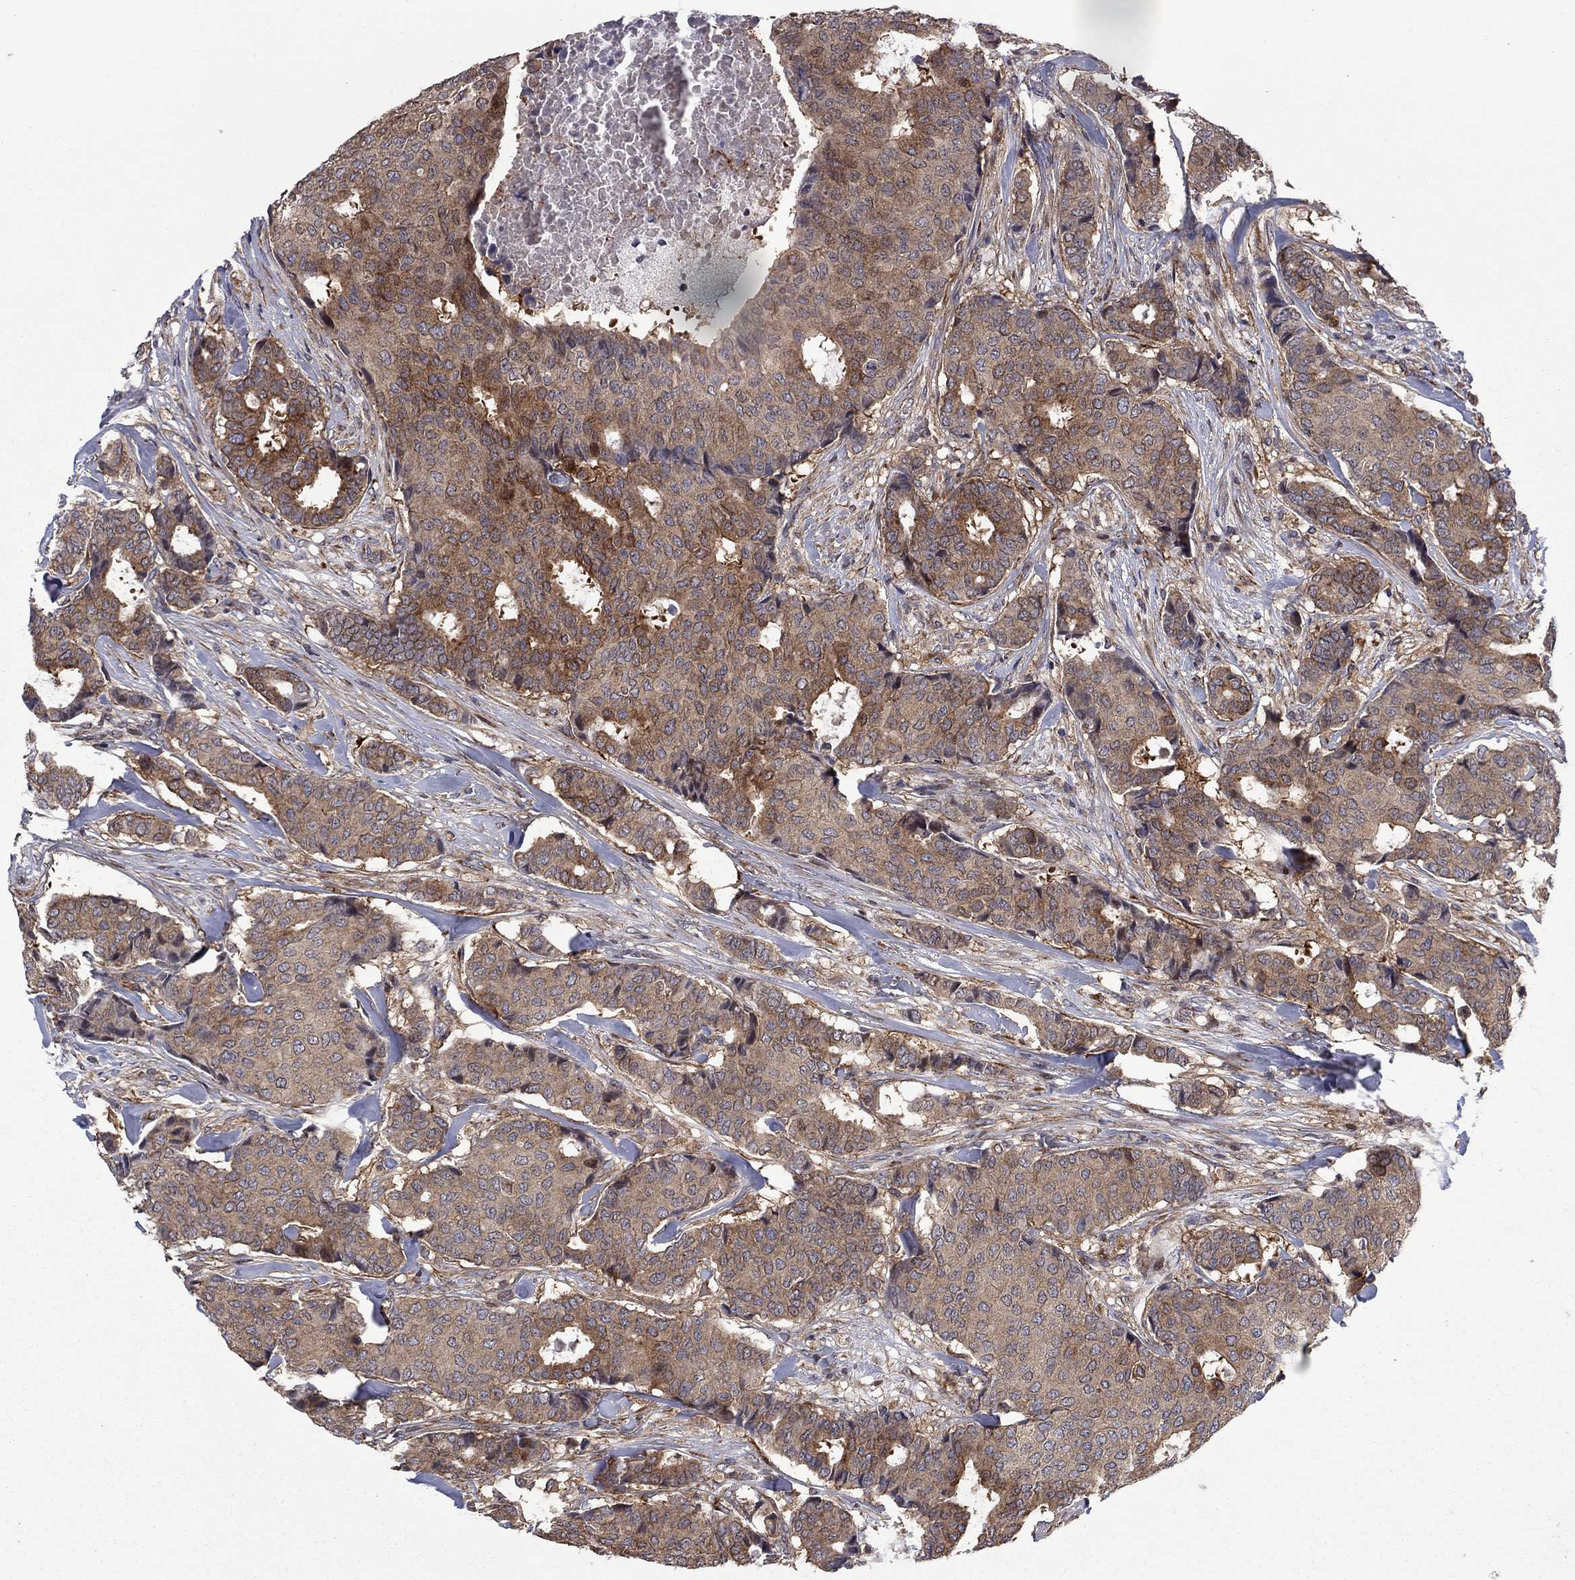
{"staining": {"intensity": "moderate", "quantity": "25%-75%", "location": "cytoplasmic/membranous"}, "tissue": "breast cancer", "cell_type": "Tumor cells", "image_type": "cancer", "snomed": [{"axis": "morphology", "description": "Duct carcinoma"}, {"axis": "topography", "description": "Breast"}], "caption": "The histopathology image reveals staining of infiltrating ductal carcinoma (breast), revealing moderate cytoplasmic/membranous protein staining (brown color) within tumor cells.", "gene": "HDAC4", "patient": {"sex": "female", "age": 75}}